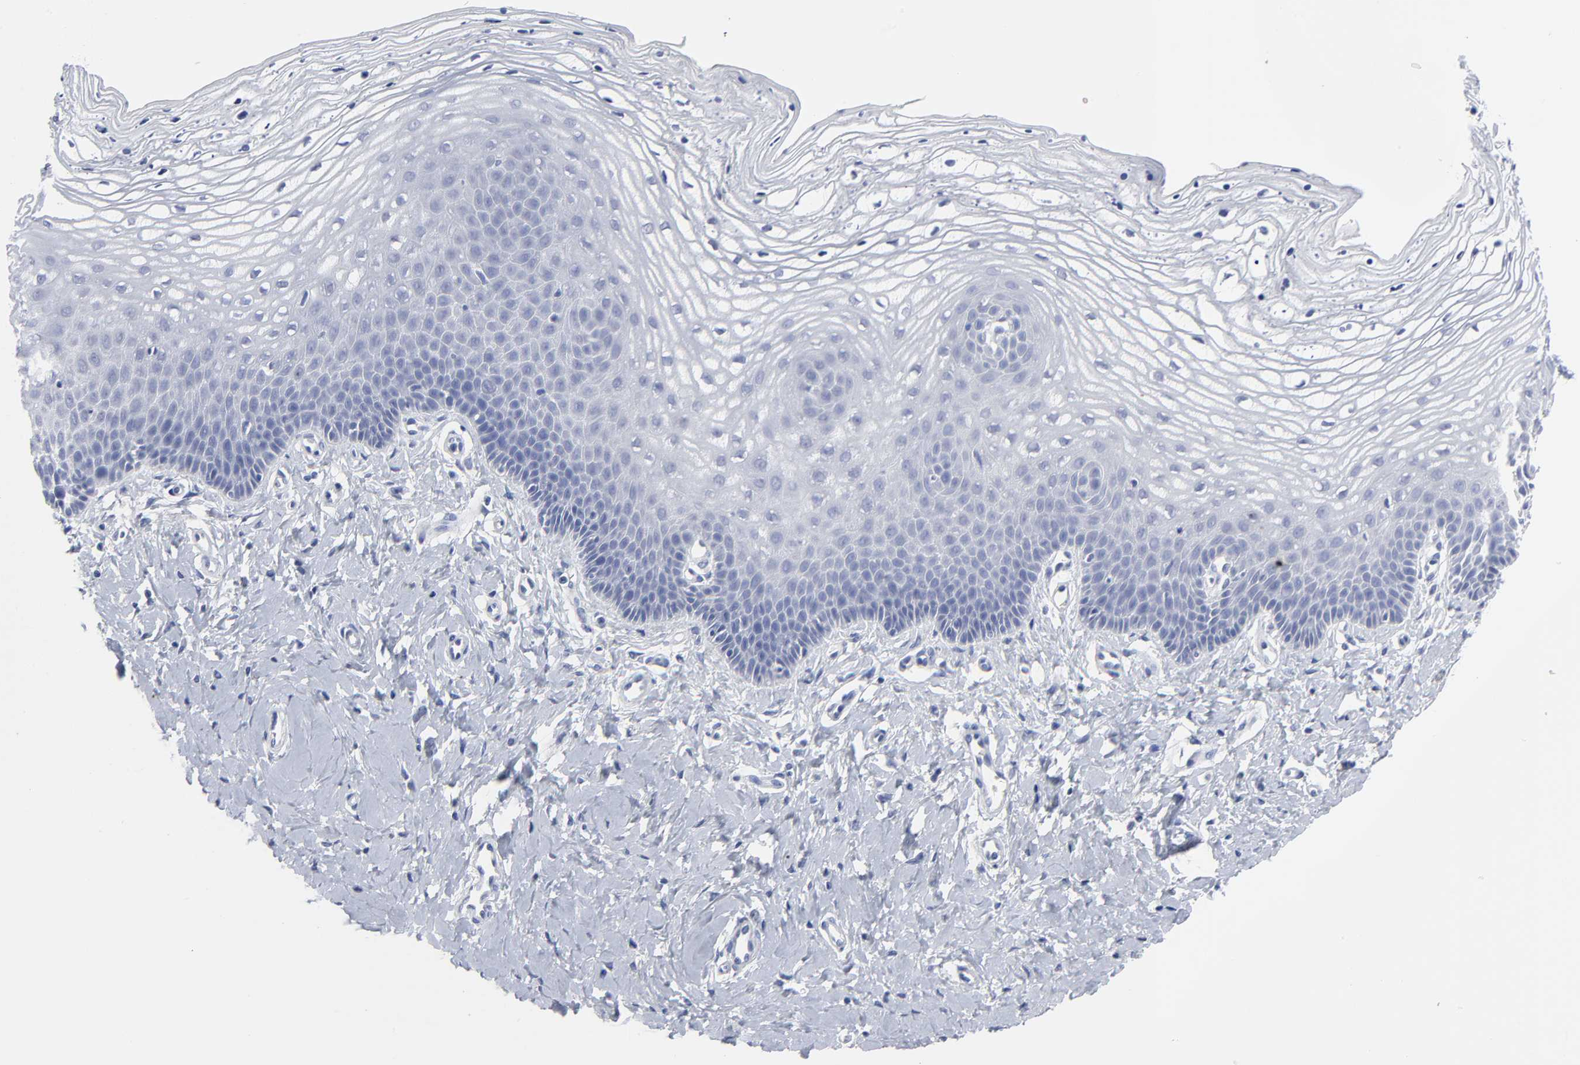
{"staining": {"intensity": "negative", "quantity": "none", "location": "none"}, "tissue": "vagina", "cell_type": "Squamous epithelial cells", "image_type": "normal", "snomed": [{"axis": "morphology", "description": "Normal tissue, NOS"}, {"axis": "topography", "description": "Vagina"}], "caption": "This is an immunohistochemistry (IHC) micrograph of benign human vagina. There is no staining in squamous epithelial cells.", "gene": "CLEC4G", "patient": {"sex": "female", "age": 68}}